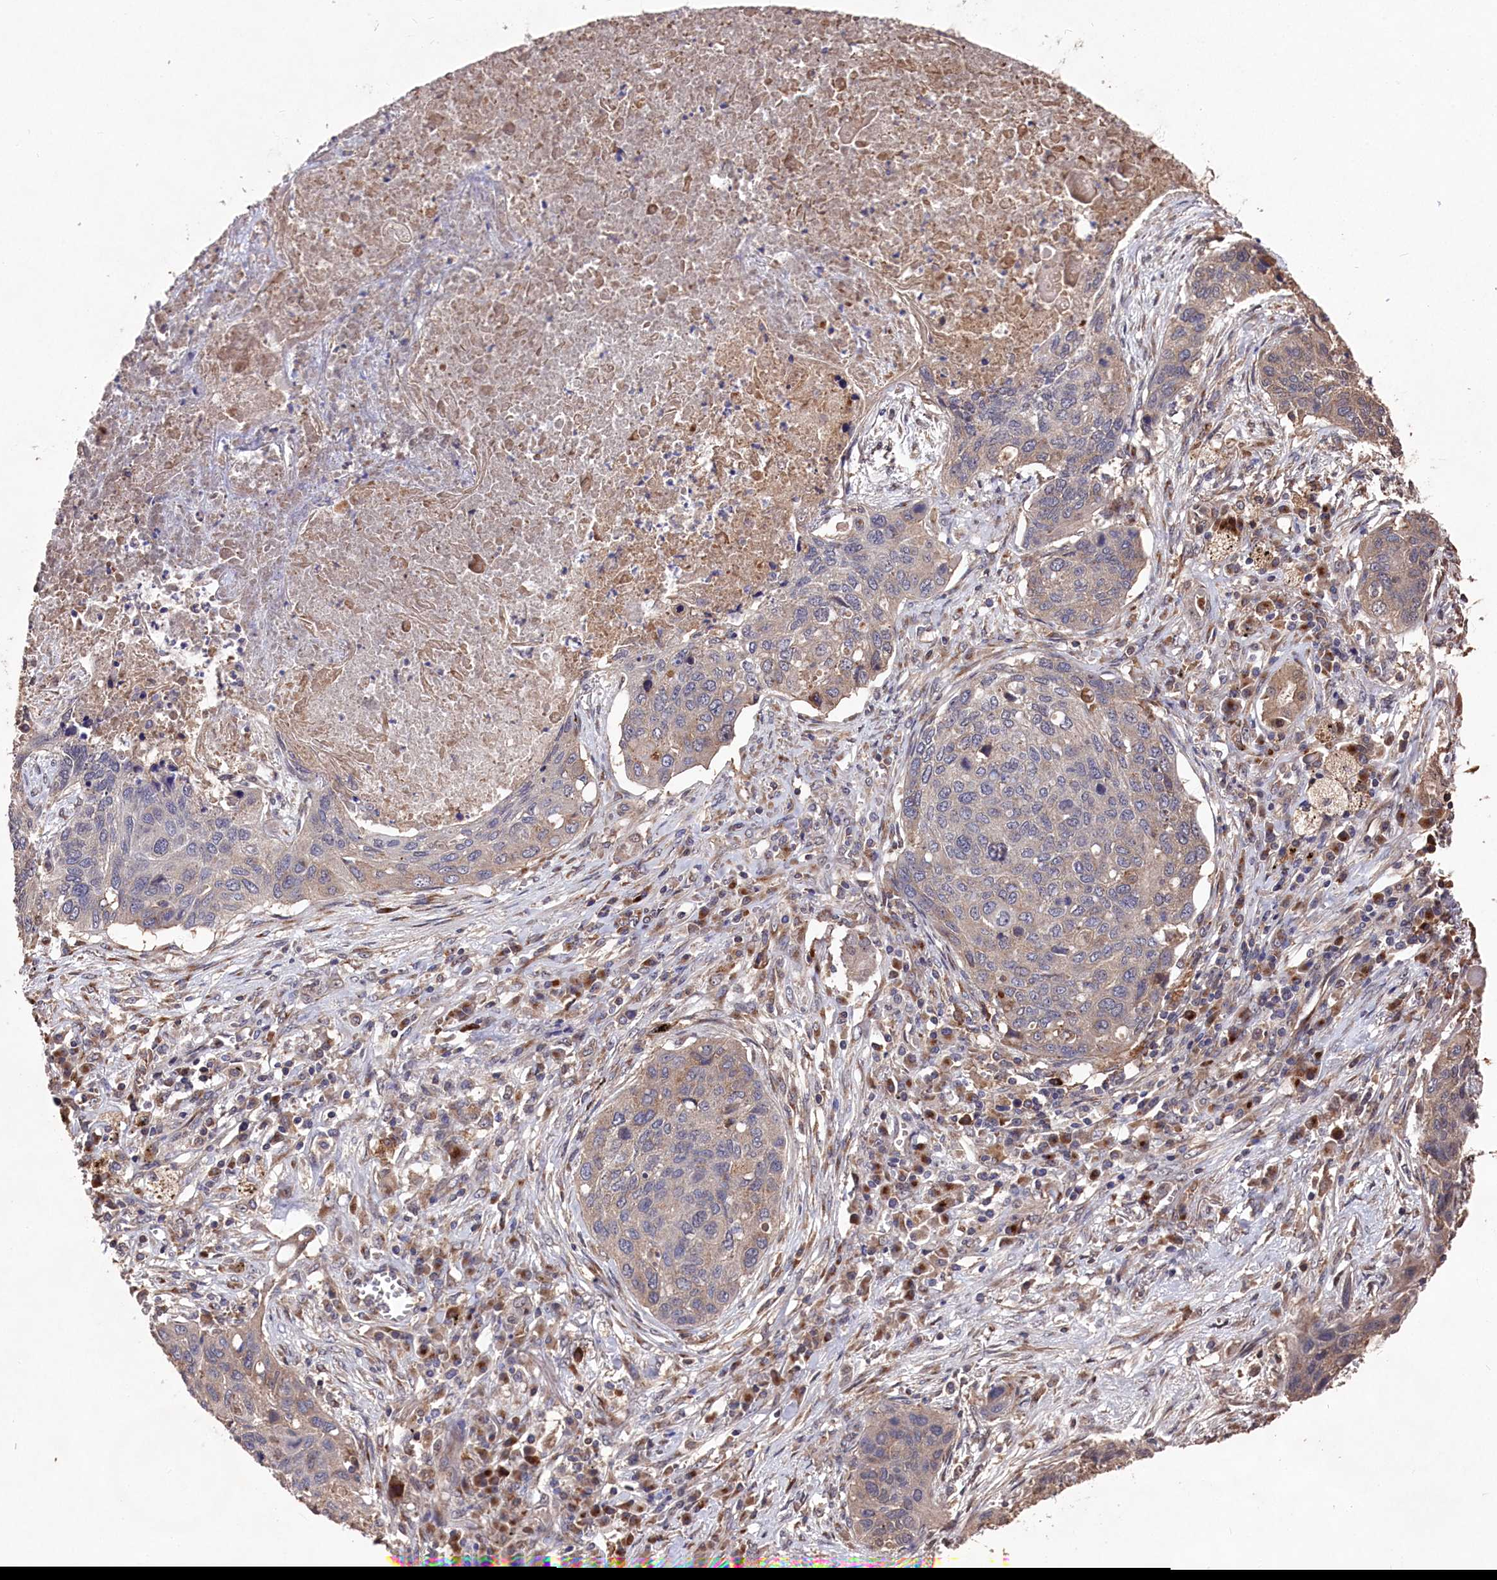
{"staining": {"intensity": "weak", "quantity": "<25%", "location": "cytoplasmic/membranous"}, "tissue": "lung cancer", "cell_type": "Tumor cells", "image_type": "cancer", "snomed": [{"axis": "morphology", "description": "Squamous cell carcinoma, NOS"}, {"axis": "topography", "description": "Lung"}], "caption": "The immunohistochemistry photomicrograph has no significant expression in tumor cells of squamous cell carcinoma (lung) tissue.", "gene": "NAA60", "patient": {"sex": "female", "age": 63}}